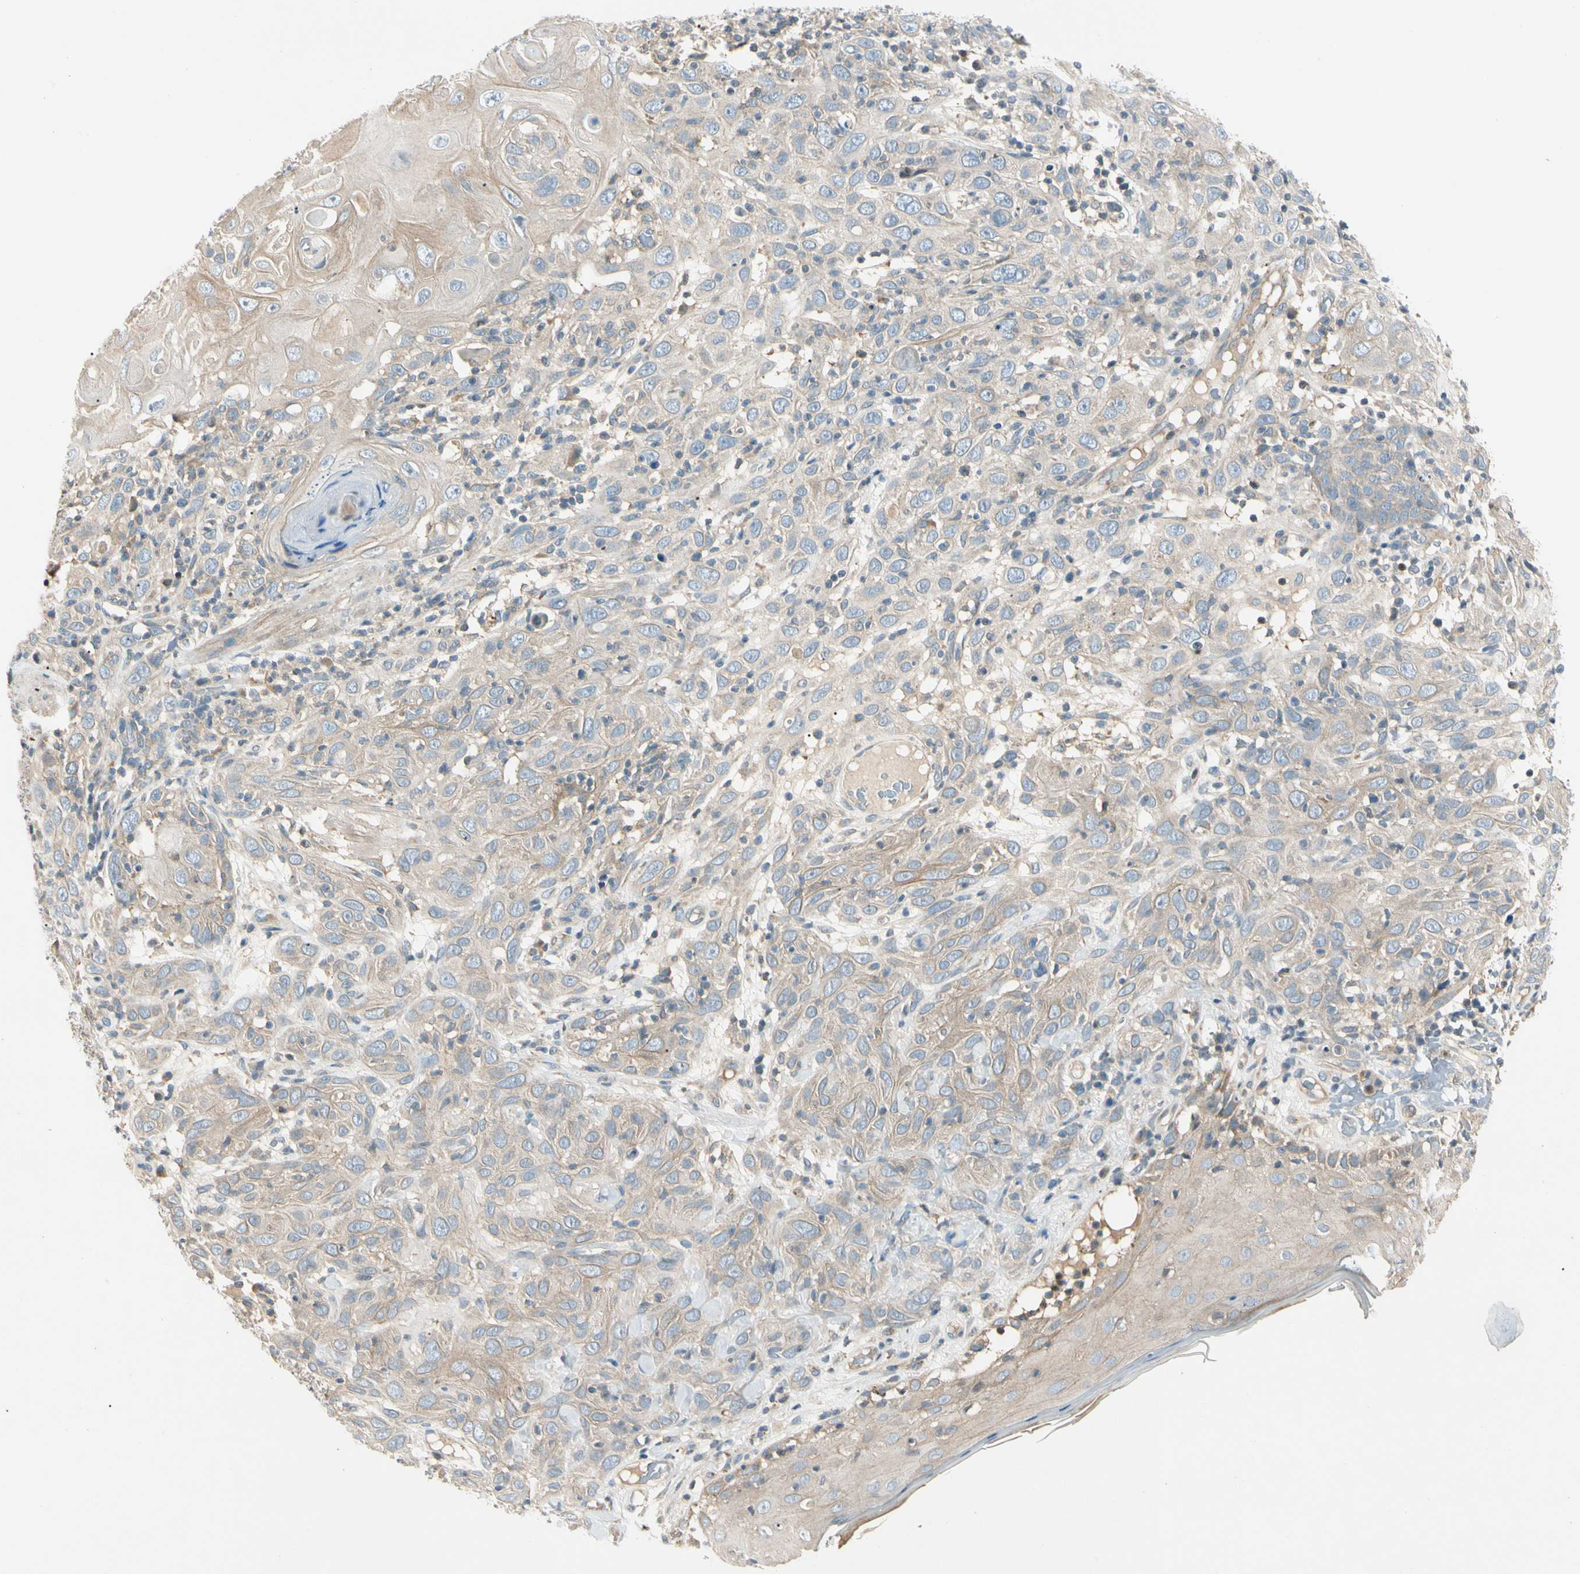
{"staining": {"intensity": "weak", "quantity": ">75%", "location": "cytoplasmic/membranous"}, "tissue": "skin cancer", "cell_type": "Tumor cells", "image_type": "cancer", "snomed": [{"axis": "morphology", "description": "Squamous cell carcinoma, NOS"}, {"axis": "topography", "description": "Skin"}], "caption": "Immunohistochemistry staining of skin cancer (squamous cell carcinoma), which displays low levels of weak cytoplasmic/membranous positivity in about >75% of tumor cells indicating weak cytoplasmic/membranous protein expression. The staining was performed using DAB (brown) for protein detection and nuclei were counterstained in hematoxylin (blue).", "gene": "CDH6", "patient": {"sex": "female", "age": 88}}